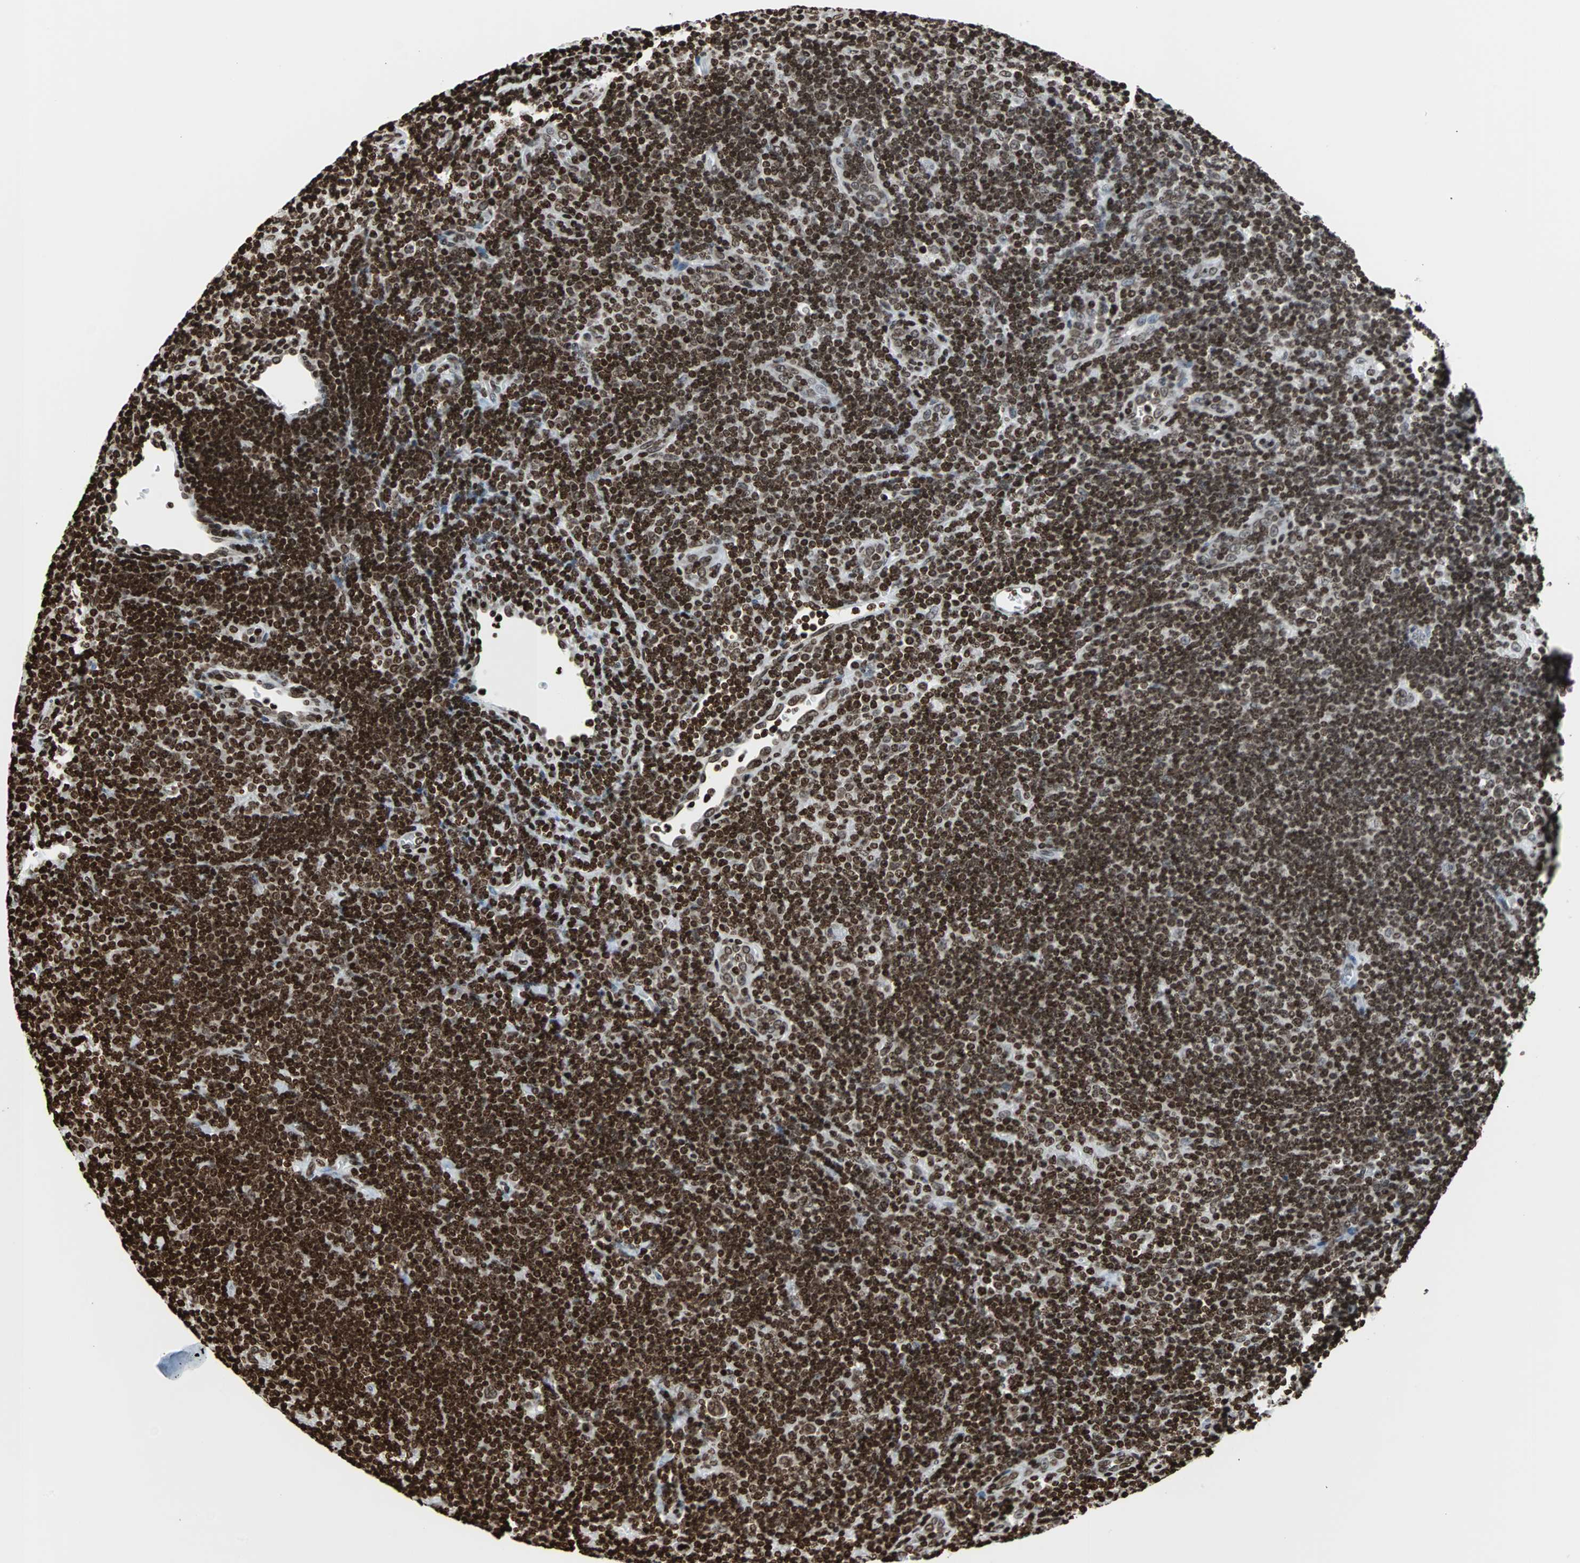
{"staining": {"intensity": "strong", "quantity": ">75%", "location": "nuclear"}, "tissue": "lymphoma", "cell_type": "Tumor cells", "image_type": "cancer", "snomed": [{"axis": "morphology", "description": "Hodgkin's disease, NOS"}, {"axis": "topography", "description": "Lymph node"}], "caption": "Immunohistochemical staining of lymphoma shows strong nuclear protein staining in about >75% of tumor cells.", "gene": "H2BC18", "patient": {"sex": "female", "age": 57}}